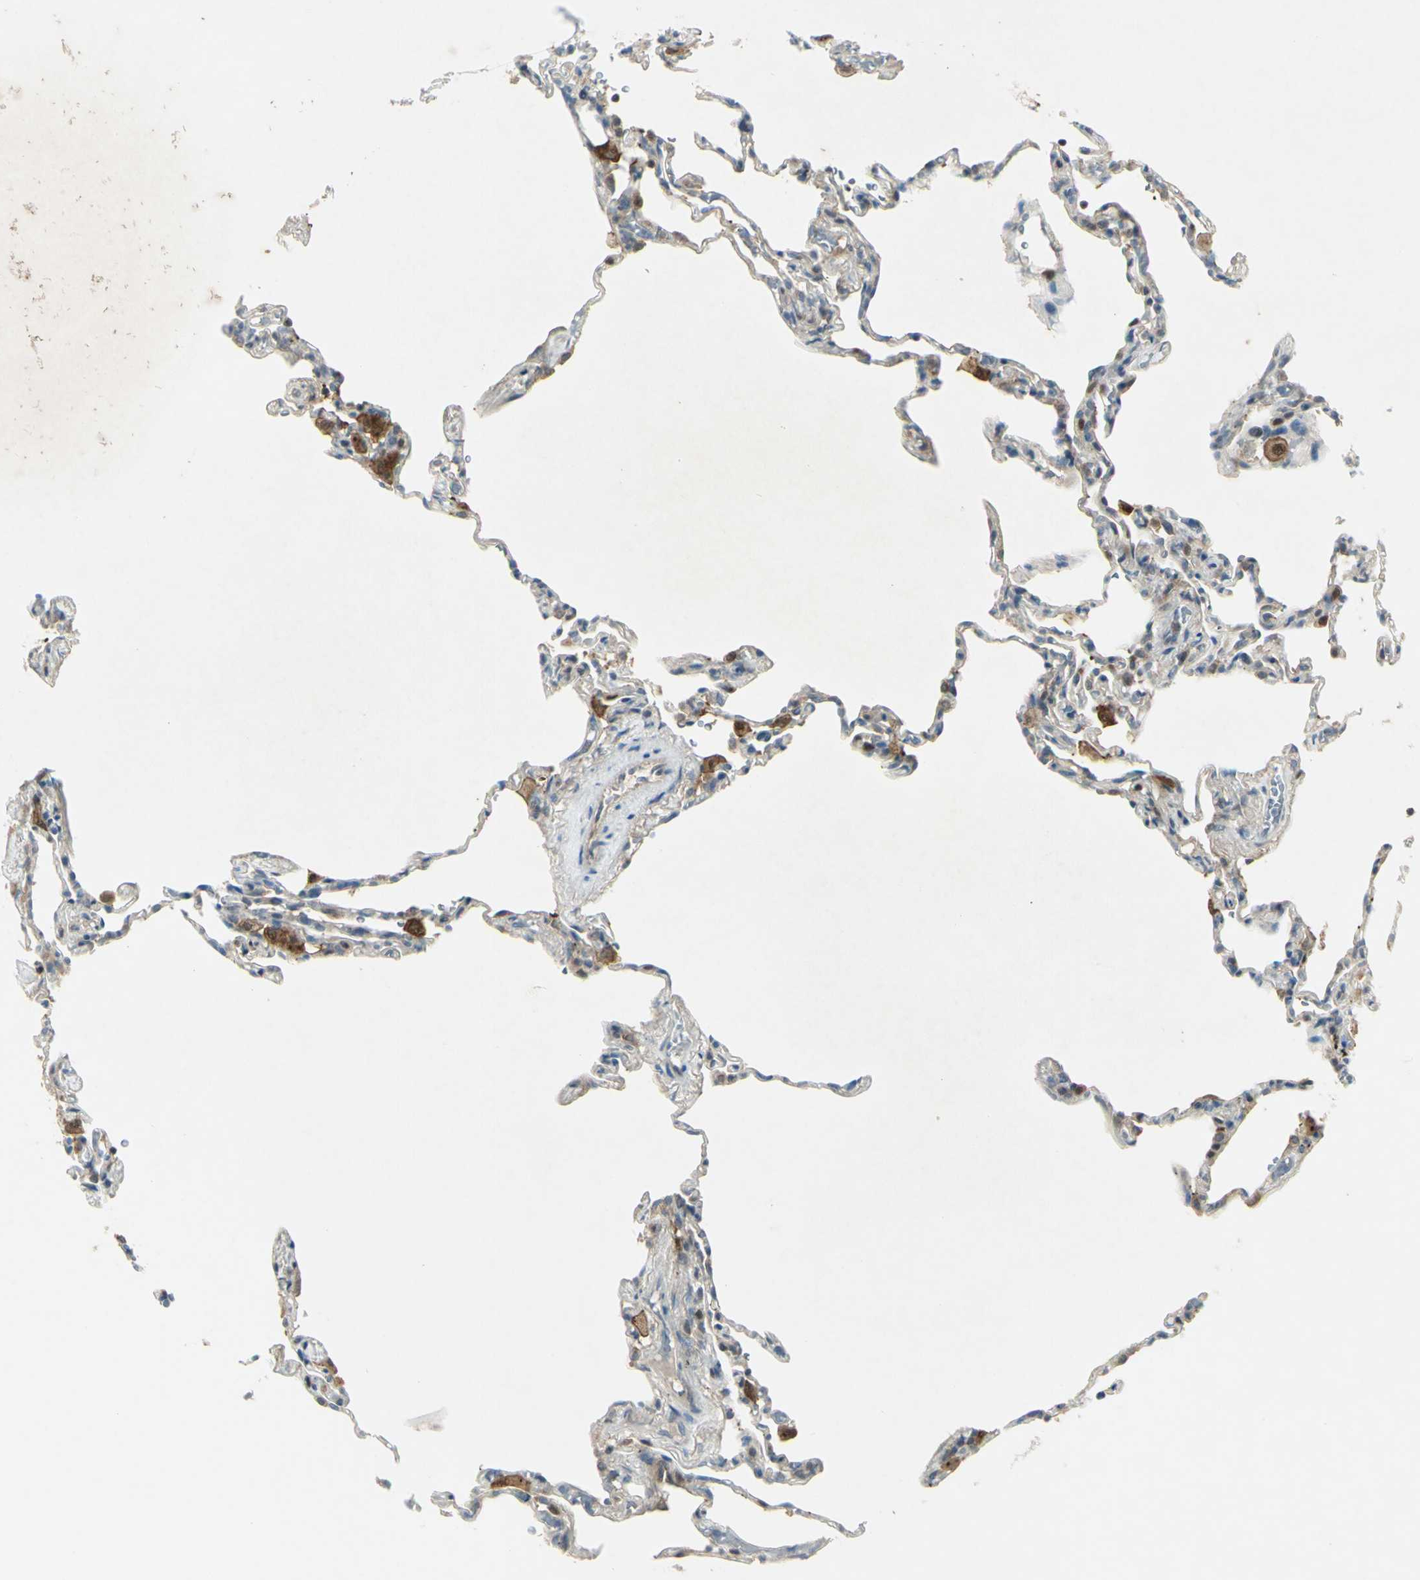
{"staining": {"intensity": "negative", "quantity": "none", "location": "none"}, "tissue": "lung", "cell_type": "Alveolar cells", "image_type": "normal", "snomed": [{"axis": "morphology", "description": "Normal tissue, NOS"}, {"axis": "topography", "description": "Lung"}], "caption": "An immunohistochemistry image of unremarkable lung is shown. There is no staining in alveolar cells of lung.", "gene": "C1orf159", "patient": {"sex": "male", "age": 59}}